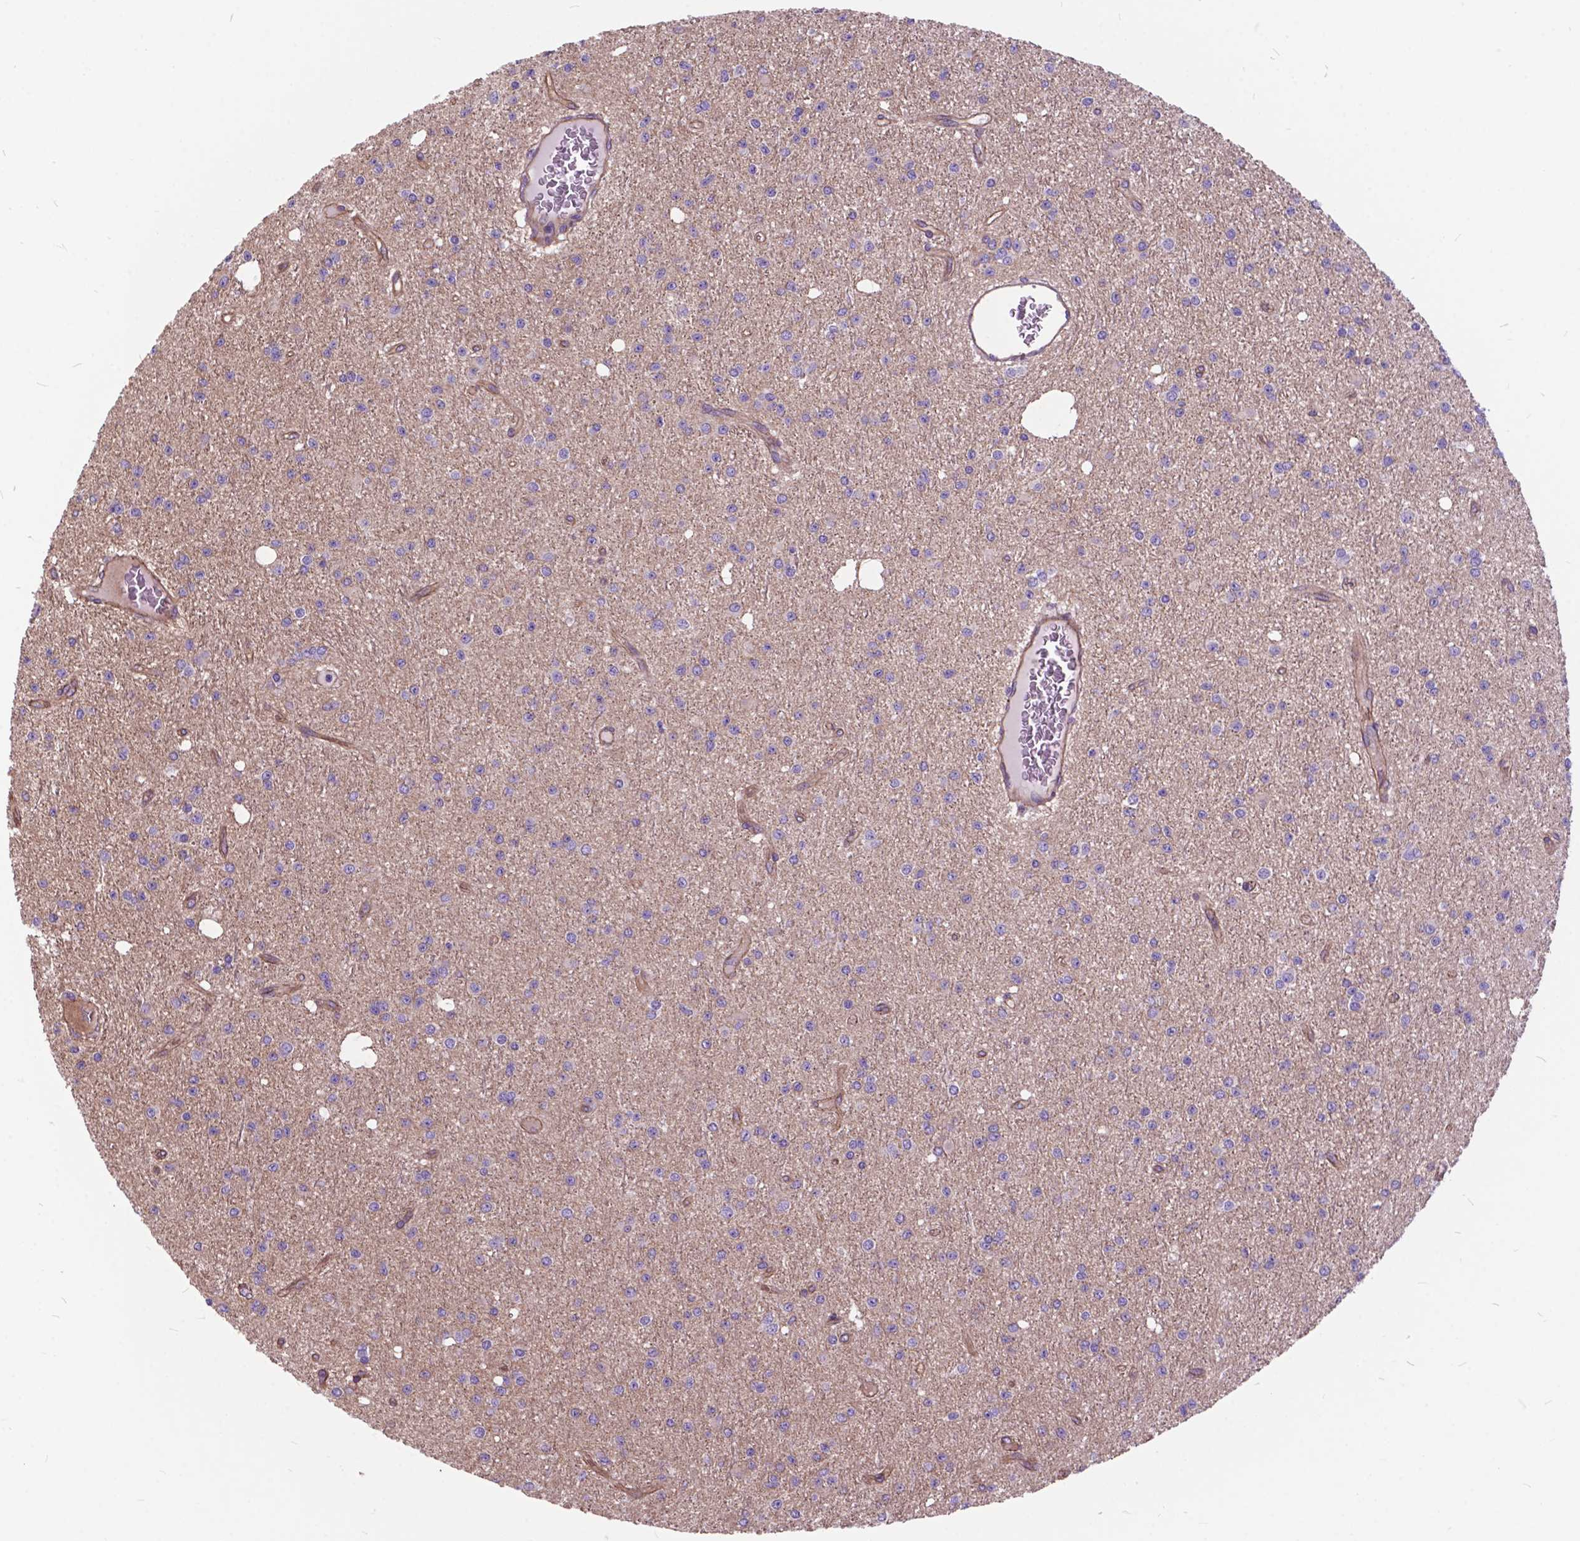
{"staining": {"intensity": "negative", "quantity": "none", "location": "none"}, "tissue": "glioma", "cell_type": "Tumor cells", "image_type": "cancer", "snomed": [{"axis": "morphology", "description": "Glioma, malignant, Low grade"}, {"axis": "topography", "description": "Brain"}], "caption": "Photomicrograph shows no significant protein expression in tumor cells of malignant glioma (low-grade).", "gene": "FLT4", "patient": {"sex": "male", "age": 27}}